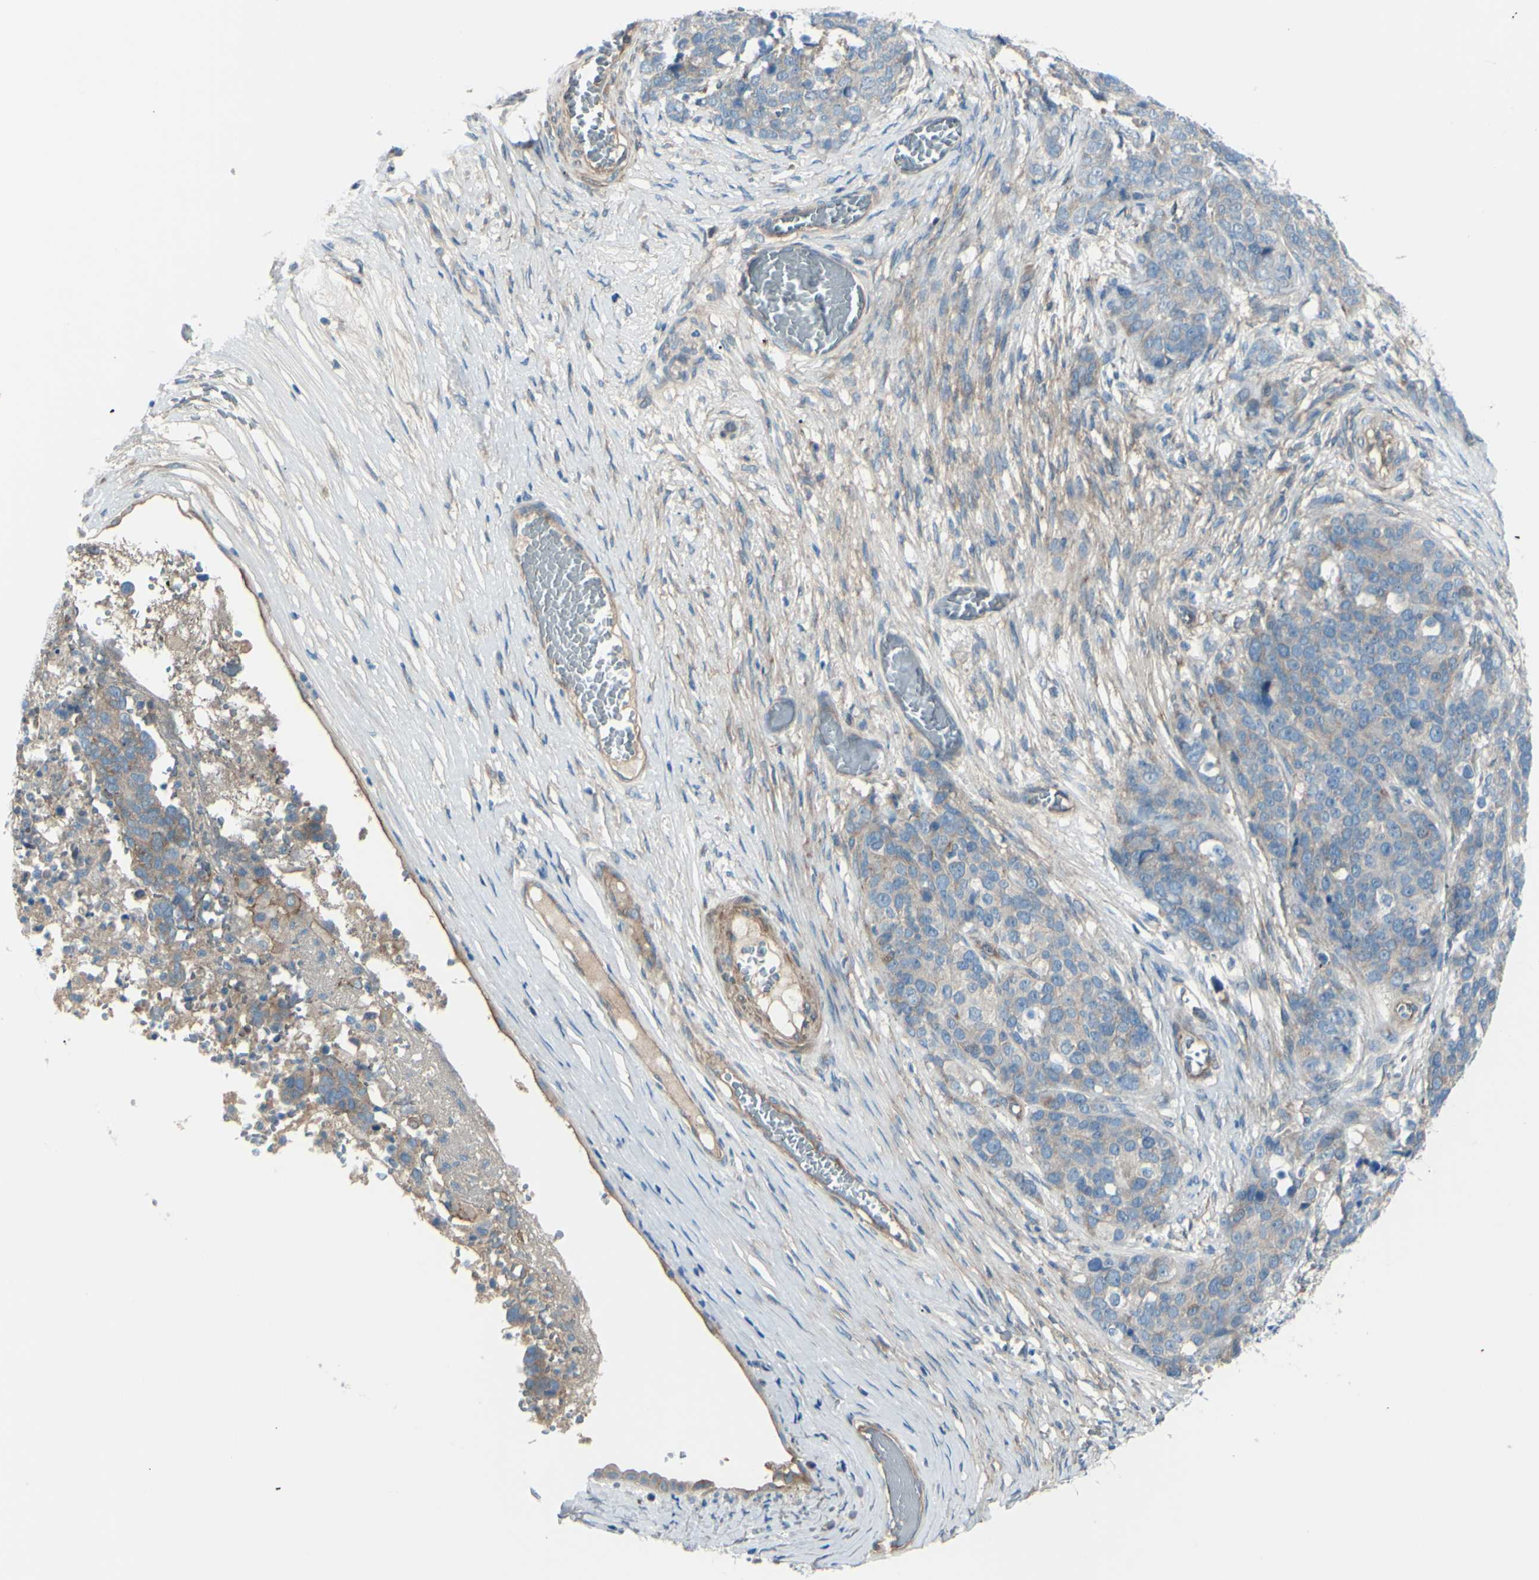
{"staining": {"intensity": "weak", "quantity": ">75%", "location": "cytoplasmic/membranous"}, "tissue": "ovarian cancer", "cell_type": "Tumor cells", "image_type": "cancer", "snomed": [{"axis": "morphology", "description": "Cystadenocarcinoma, serous, NOS"}, {"axis": "topography", "description": "Ovary"}], "caption": "Tumor cells show low levels of weak cytoplasmic/membranous positivity in approximately >75% of cells in ovarian serous cystadenocarcinoma. (DAB (3,3'-diaminobenzidine) IHC with brightfield microscopy, high magnification).", "gene": "PCDHGA2", "patient": {"sex": "female", "age": 44}}